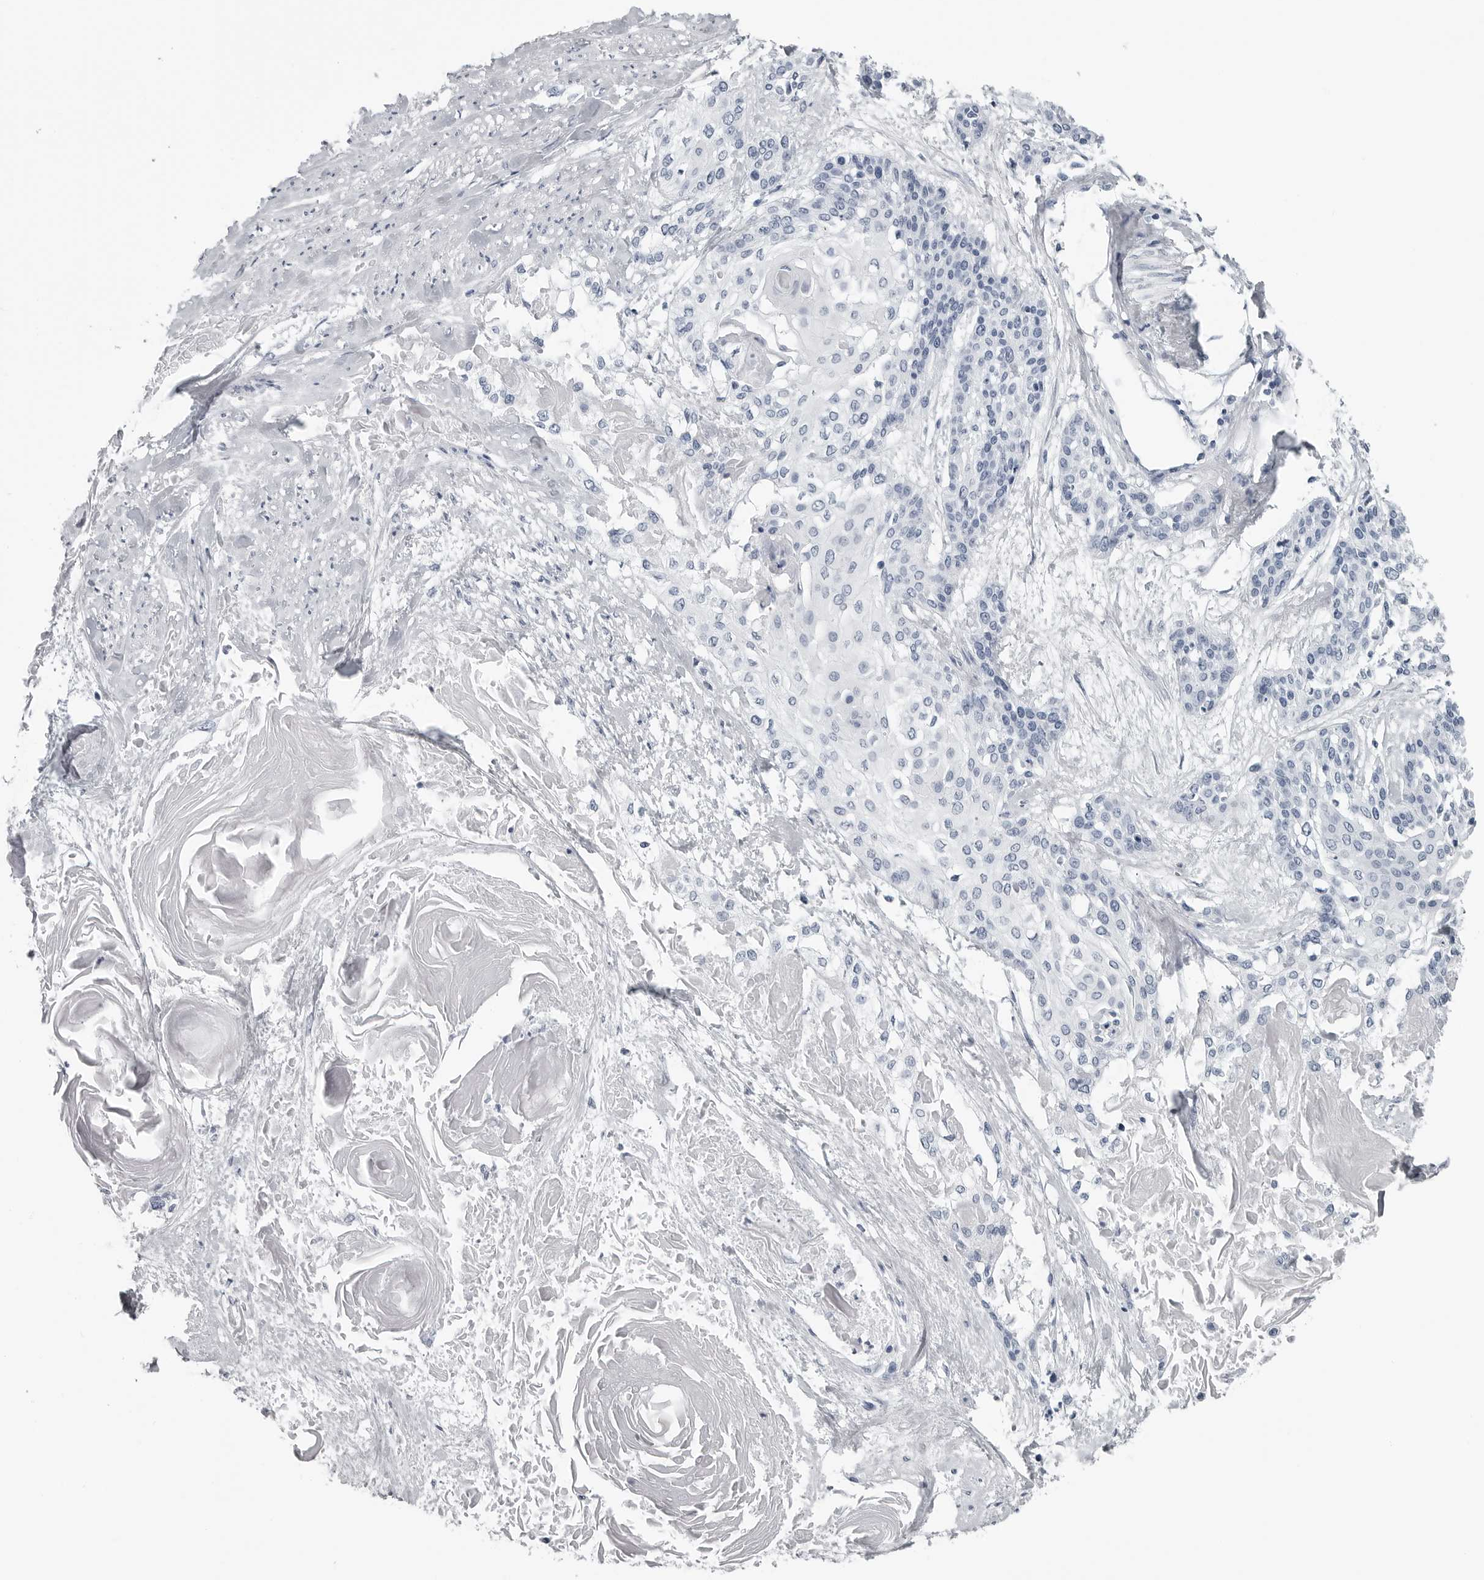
{"staining": {"intensity": "negative", "quantity": "none", "location": "none"}, "tissue": "cervical cancer", "cell_type": "Tumor cells", "image_type": "cancer", "snomed": [{"axis": "morphology", "description": "Squamous cell carcinoma, NOS"}, {"axis": "topography", "description": "Cervix"}], "caption": "This is an immunohistochemistry histopathology image of human cervical squamous cell carcinoma. There is no staining in tumor cells.", "gene": "AMPD1", "patient": {"sex": "female", "age": 57}}